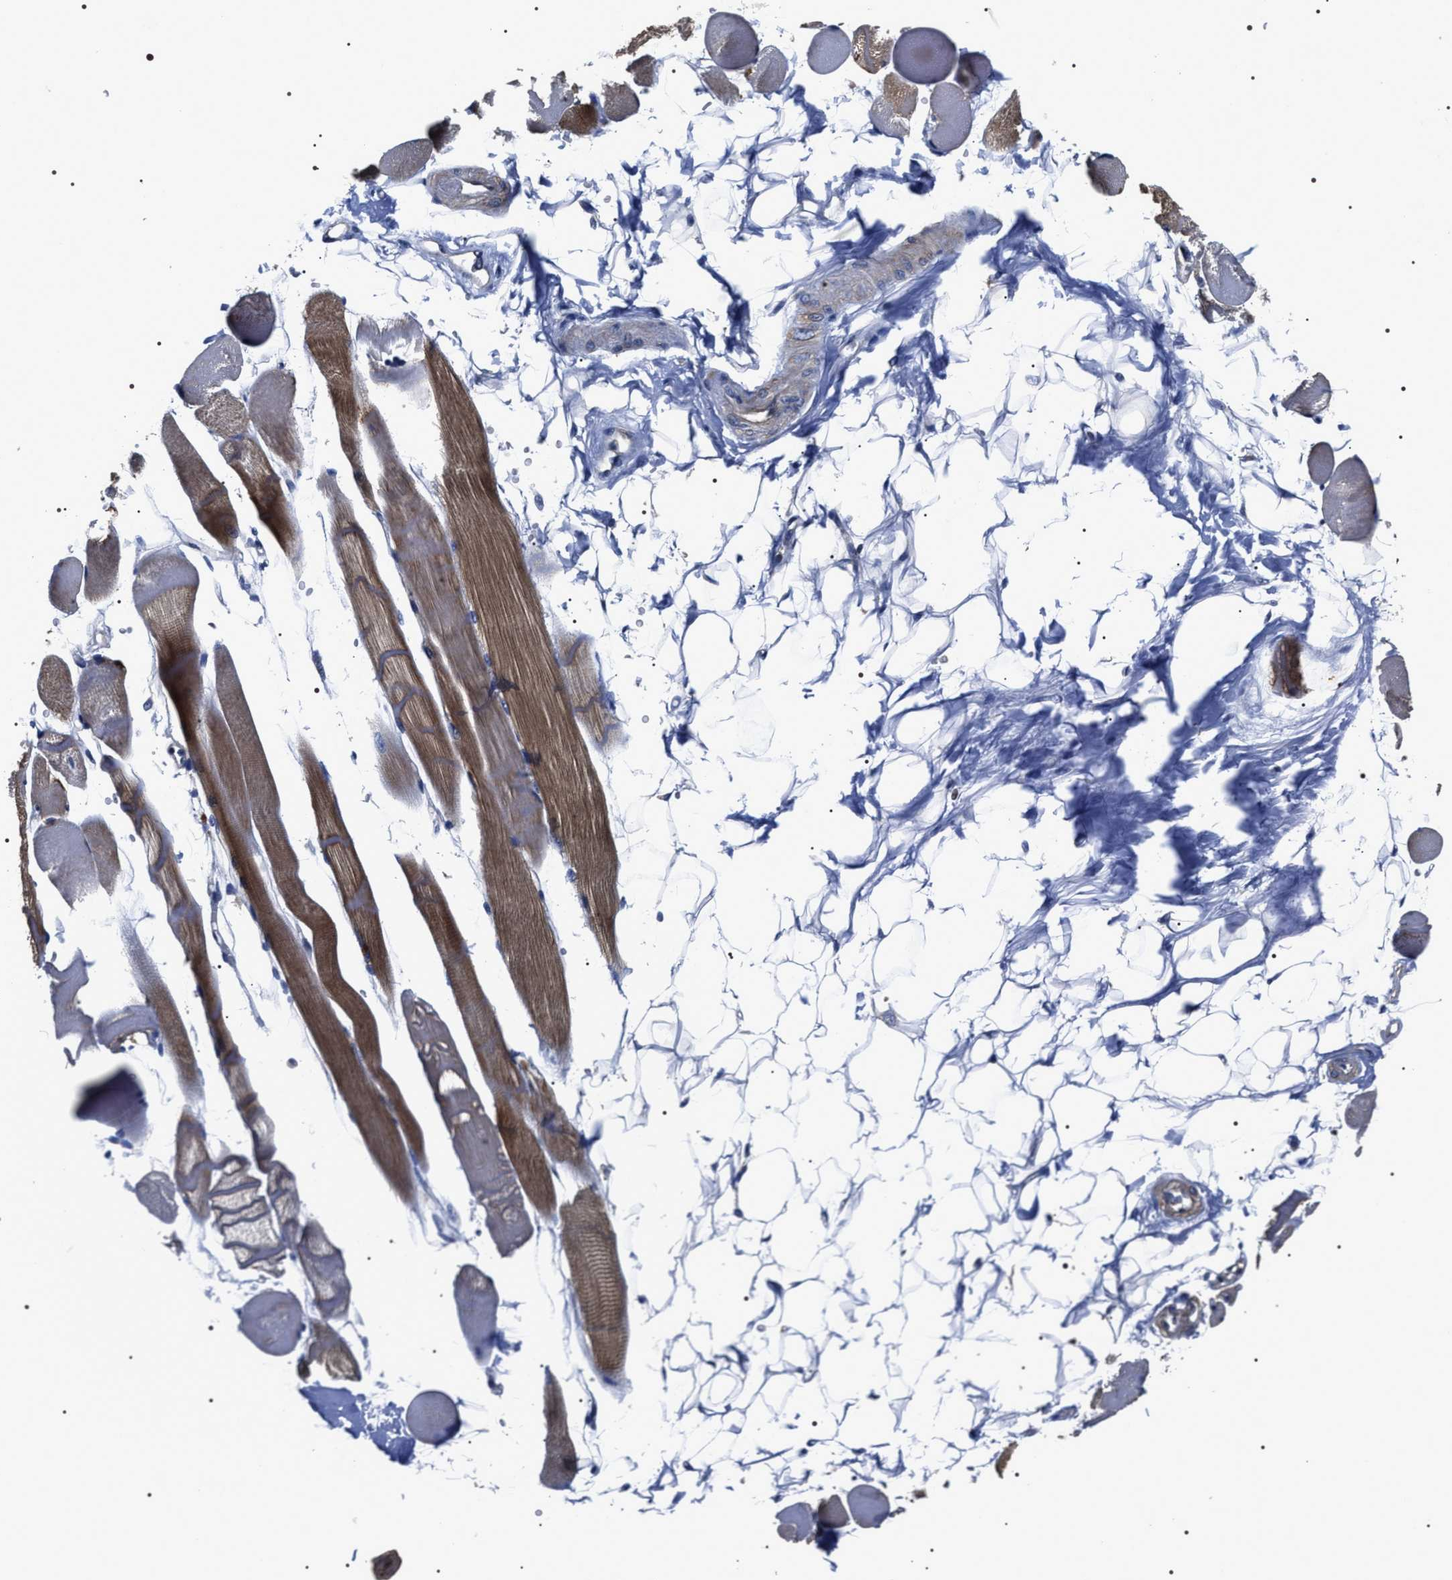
{"staining": {"intensity": "moderate", "quantity": ">75%", "location": "cytoplasmic/membranous"}, "tissue": "skeletal muscle", "cell_type": "Myocytes", "image_type": "normal", "snomed": [{"axis": "morphology", "description": "Normal tissue, NOS"}, {"axis": "topography", "description": "Skeletal muscle"}, {"axis": "topography", "description": "Peripheral nerve tissue"}], "caption": "Benign skeletal muscle demonstrates moderate cytoplasmic/membranous positivity in about >75% of myocytes.", "gene": "MIS18A", "patient": {"sex": "female", "age": 84}}